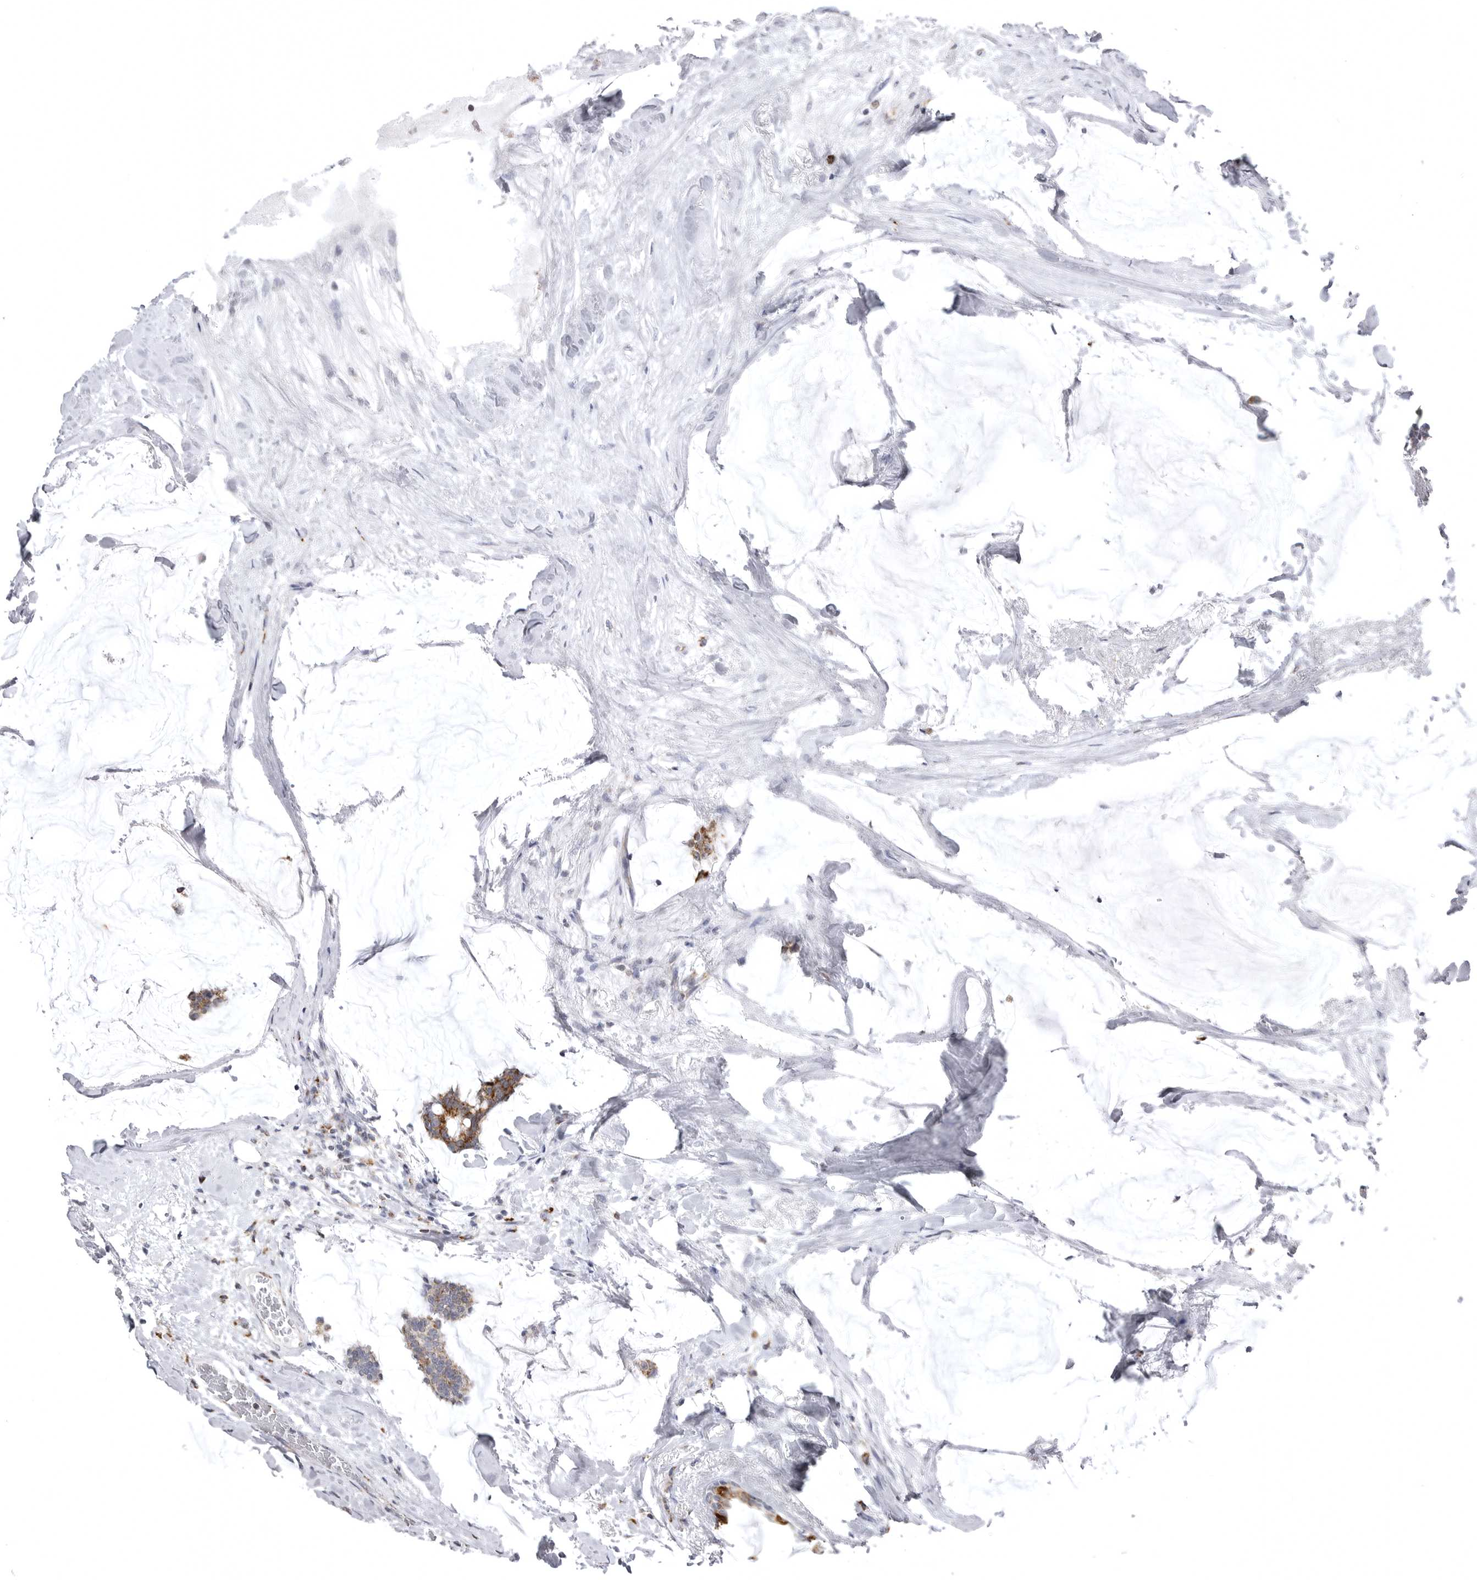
{"staining": {"intensity": "moderate", "quantity": ">75%", "location": "cytoplasmic/membranous"}, "tissue": "breast cancer", "cell_type": "Tumor cells", "image_type": "cancer", "snomed": [{"axis": "morphology", "description": "Duct carcinoma"}, {"axis": "topography", "description": "Breast"}], "caption": "Intraductal carcinoma (breast) was stained to show a protein in brown. There is medium levels of moderate cytoplasmic/membranous expression in about >75% of tumor cells. (brown staining indicates protein expression, while blue staining denotes nuclei).", "gene": "TUFM", "patient": {"sex": "female", "age": 93}}